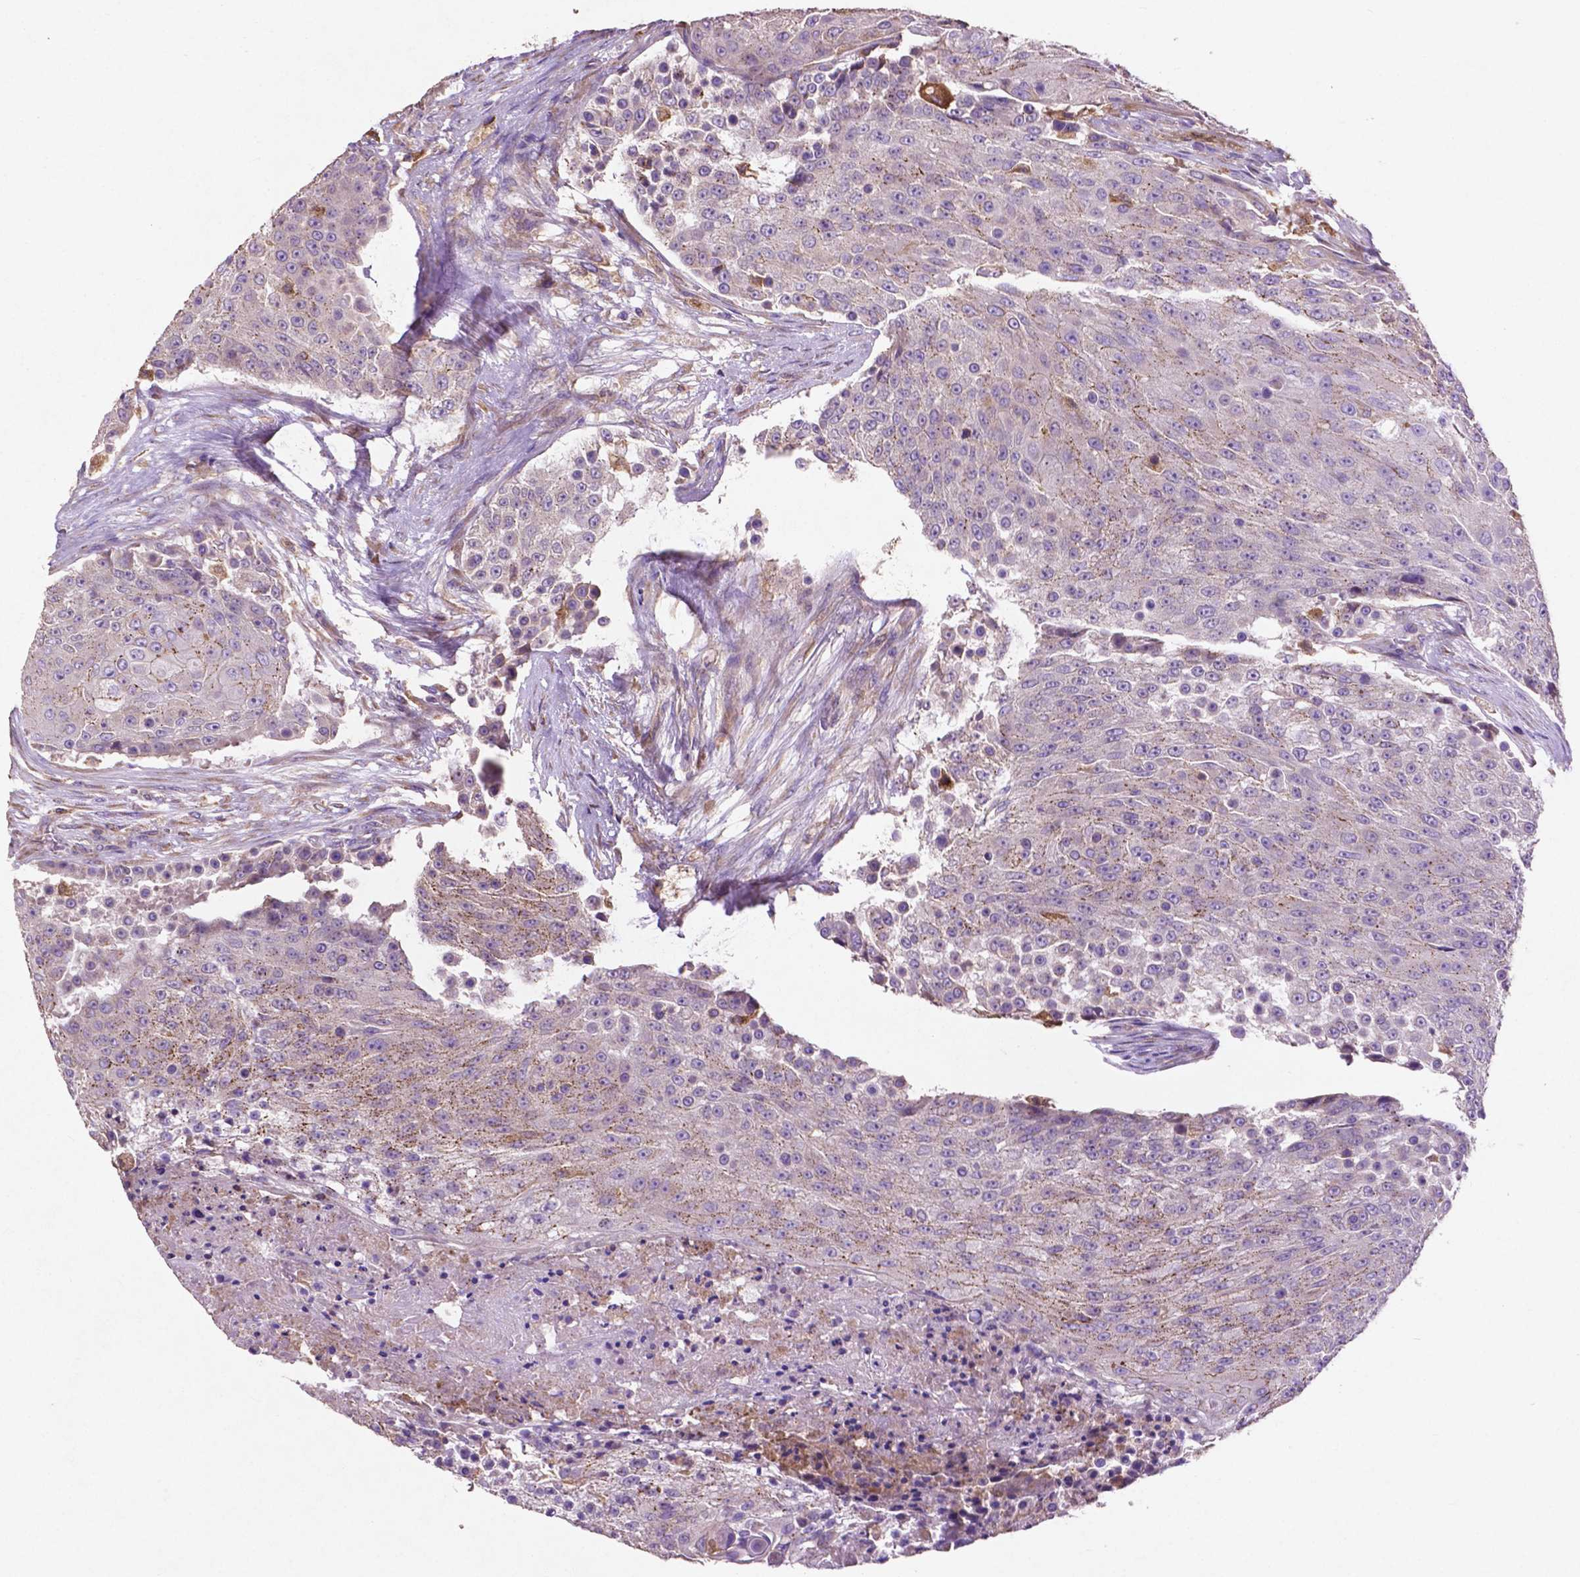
{"staining": {"intensity": "moderate", "quantity": "<25%", "location": "cytoplasmic/membranous"}, "tissue": "urothelial cancer", "cell_type": "Tumor cells", "image_type": "cancer", "snomed": [{"axis": "morphology", "description": "Urothelial carcinoma, High grade"}, {"axis": "topography", "description": "Urinary bladder"}], "caption": "High-power microscopy captured an immunohistochemistry micrograph of urothelial carcinoma (high-grade), revealing moderate cytoplasmic/membranous staining in about <25% of tumor cells. (IHC, brightfield microscopy, high magnification).", "gene": "MBTPS1", "patient": {"sex": "female", "age": 63}}